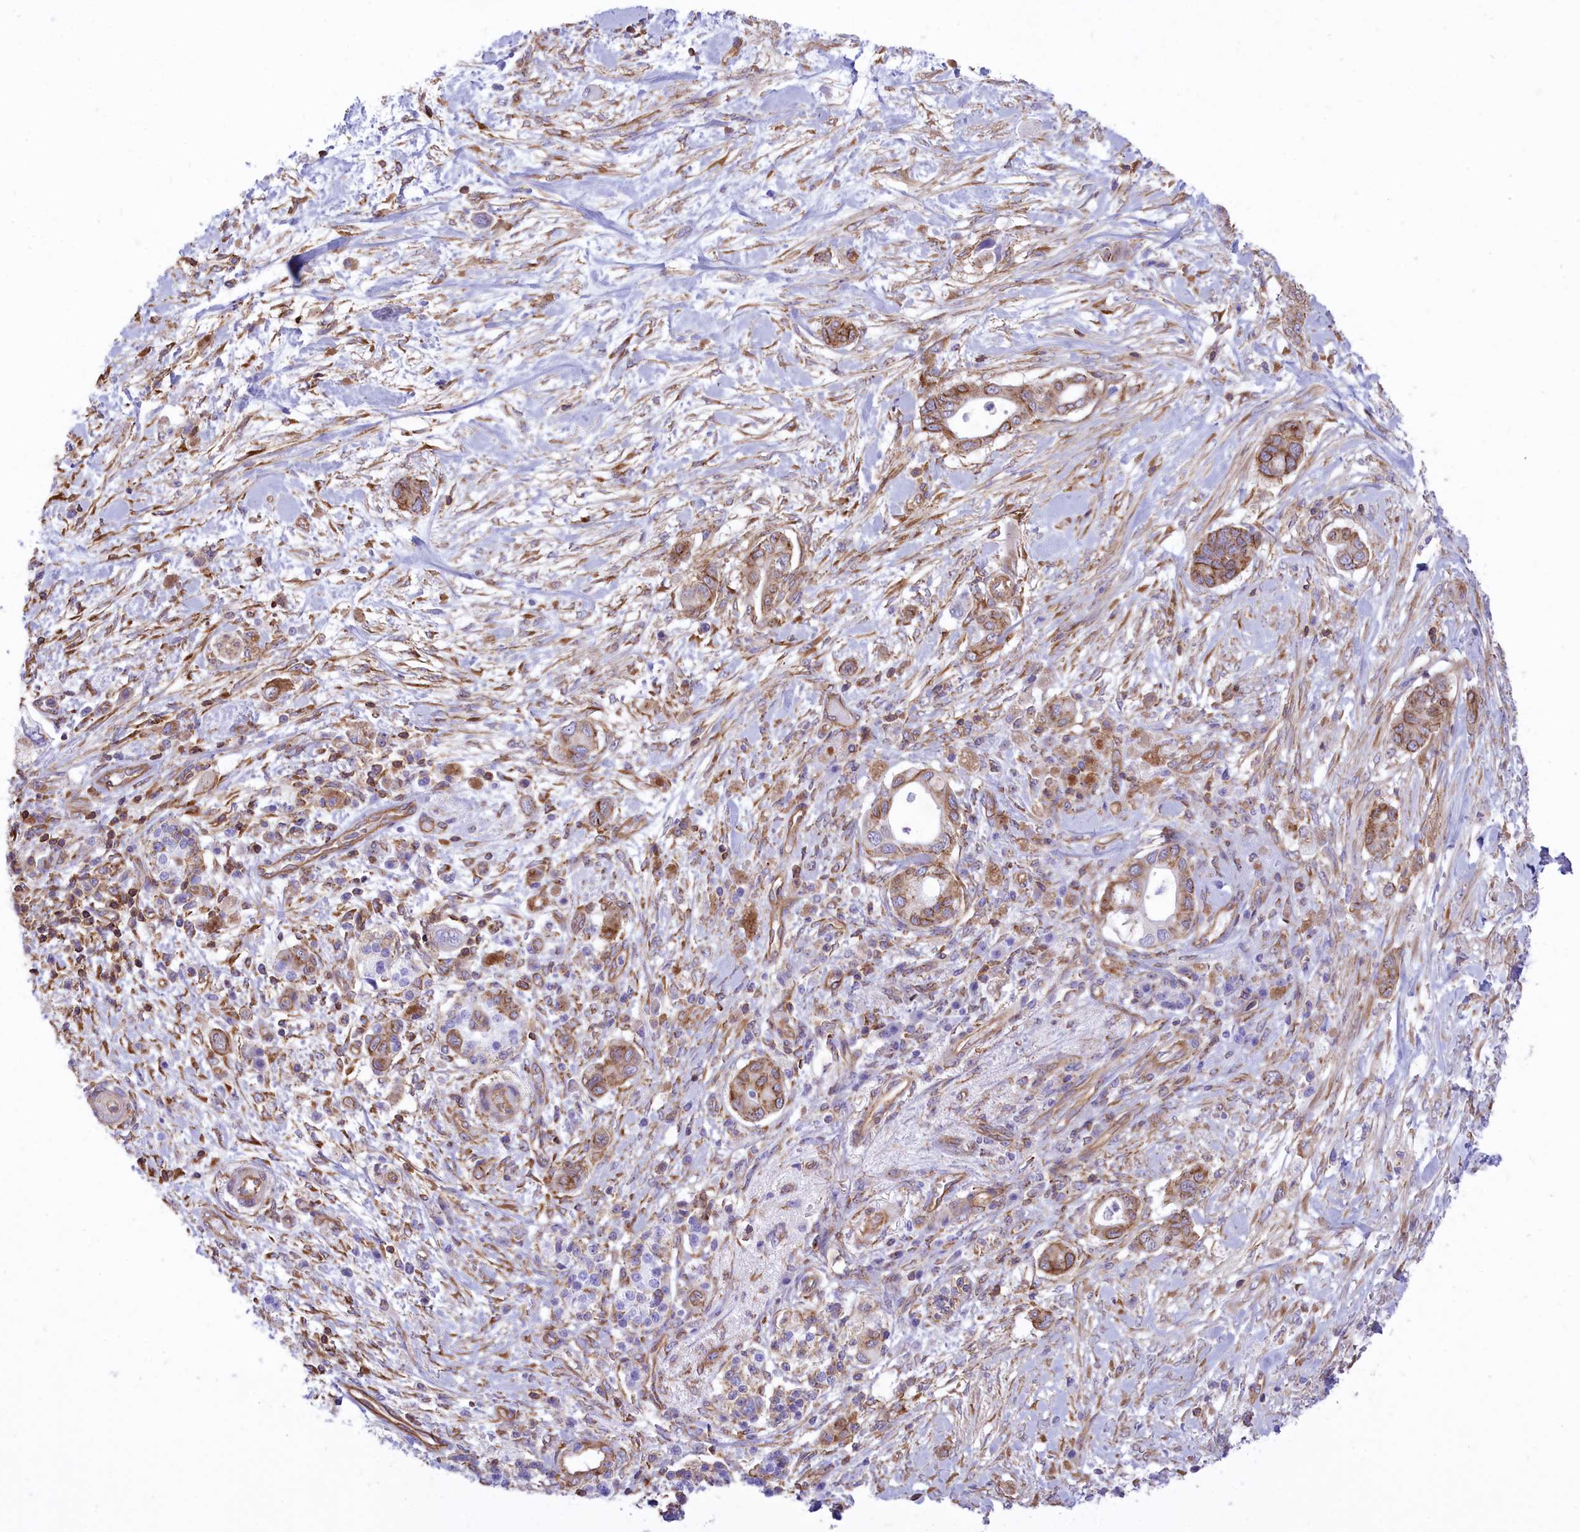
{"staining": {"intensity": "moderate", "quantity": ">75%", "location": "cytoplasmic/membranous"}, "tissue": "pancreatic cancer", "cell_type": "Tumor cells", "image_type": "cancer", "snomed": [{"axis": "morphology", "description": "Adenocarcinoma, NOS"}, {"axis": "topography", "description": "Pancreas"}], "caption": "Tumor cells reveal medium levels of moderate cytoplasmic/membranous positivity in about >75% of cells in pancreatic cancer.", "gene": "SEPTIN9", "patient": {"sex": "male", "age": 68}}